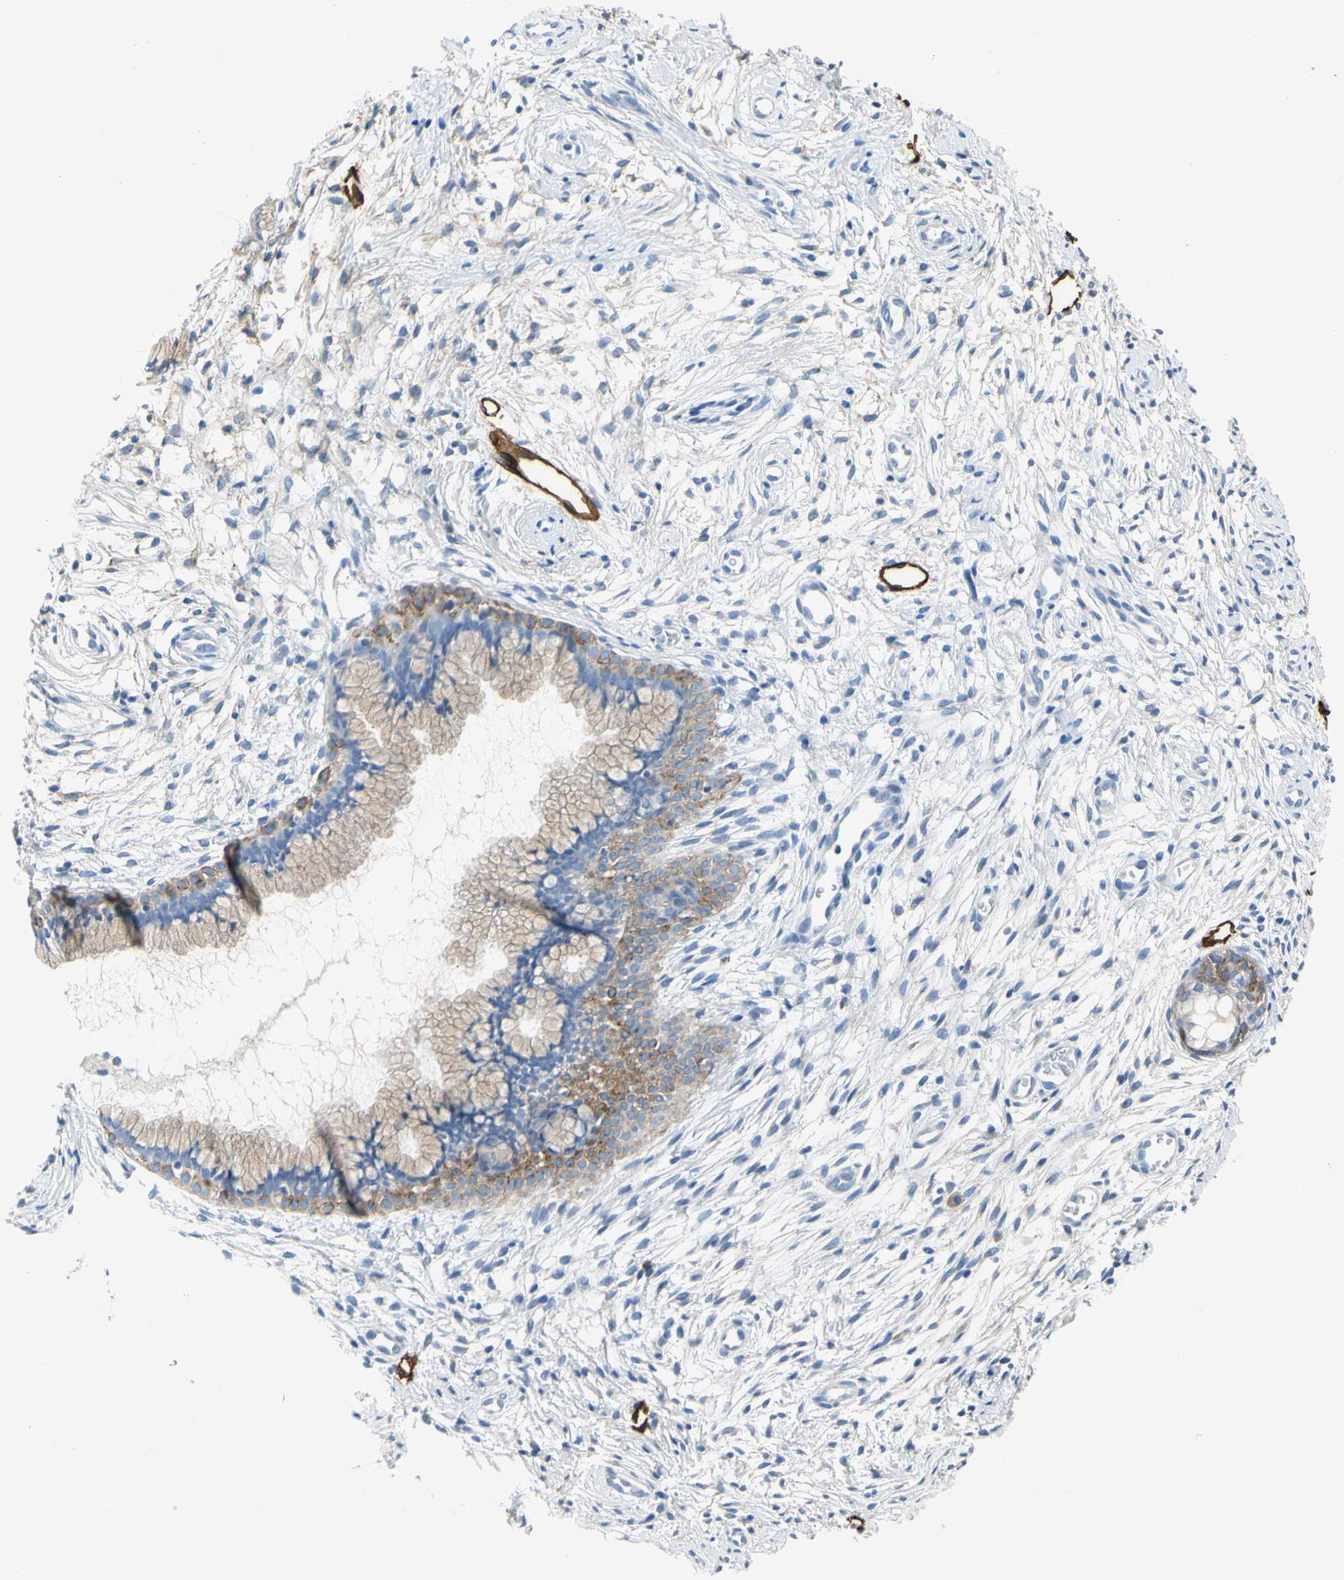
{"staining": {"intensity": "moderate", "quantity": "<25%", "location": "cytoplasmic/membranous"}, "tissue": "cervix", "cell_type": "Glandular cells", "image_type": "normal", "snomed": [{"axis": "morphology", "description": "Normal tissue, NOS"}, {"axis": "topography", "description": "Cervix"}], "caption": "Normal cervix was stained to show a protein in brown. There is low levels of moderate cytoplasmic/membranous staining in approximately <25% of glandular cells. Using DAB (brown) and hematoxylin (blue) stains, captured at high magnification using brightfield microscopy.", "gene": "PDPN", "patient": {"sex": "female", "age": 39}}